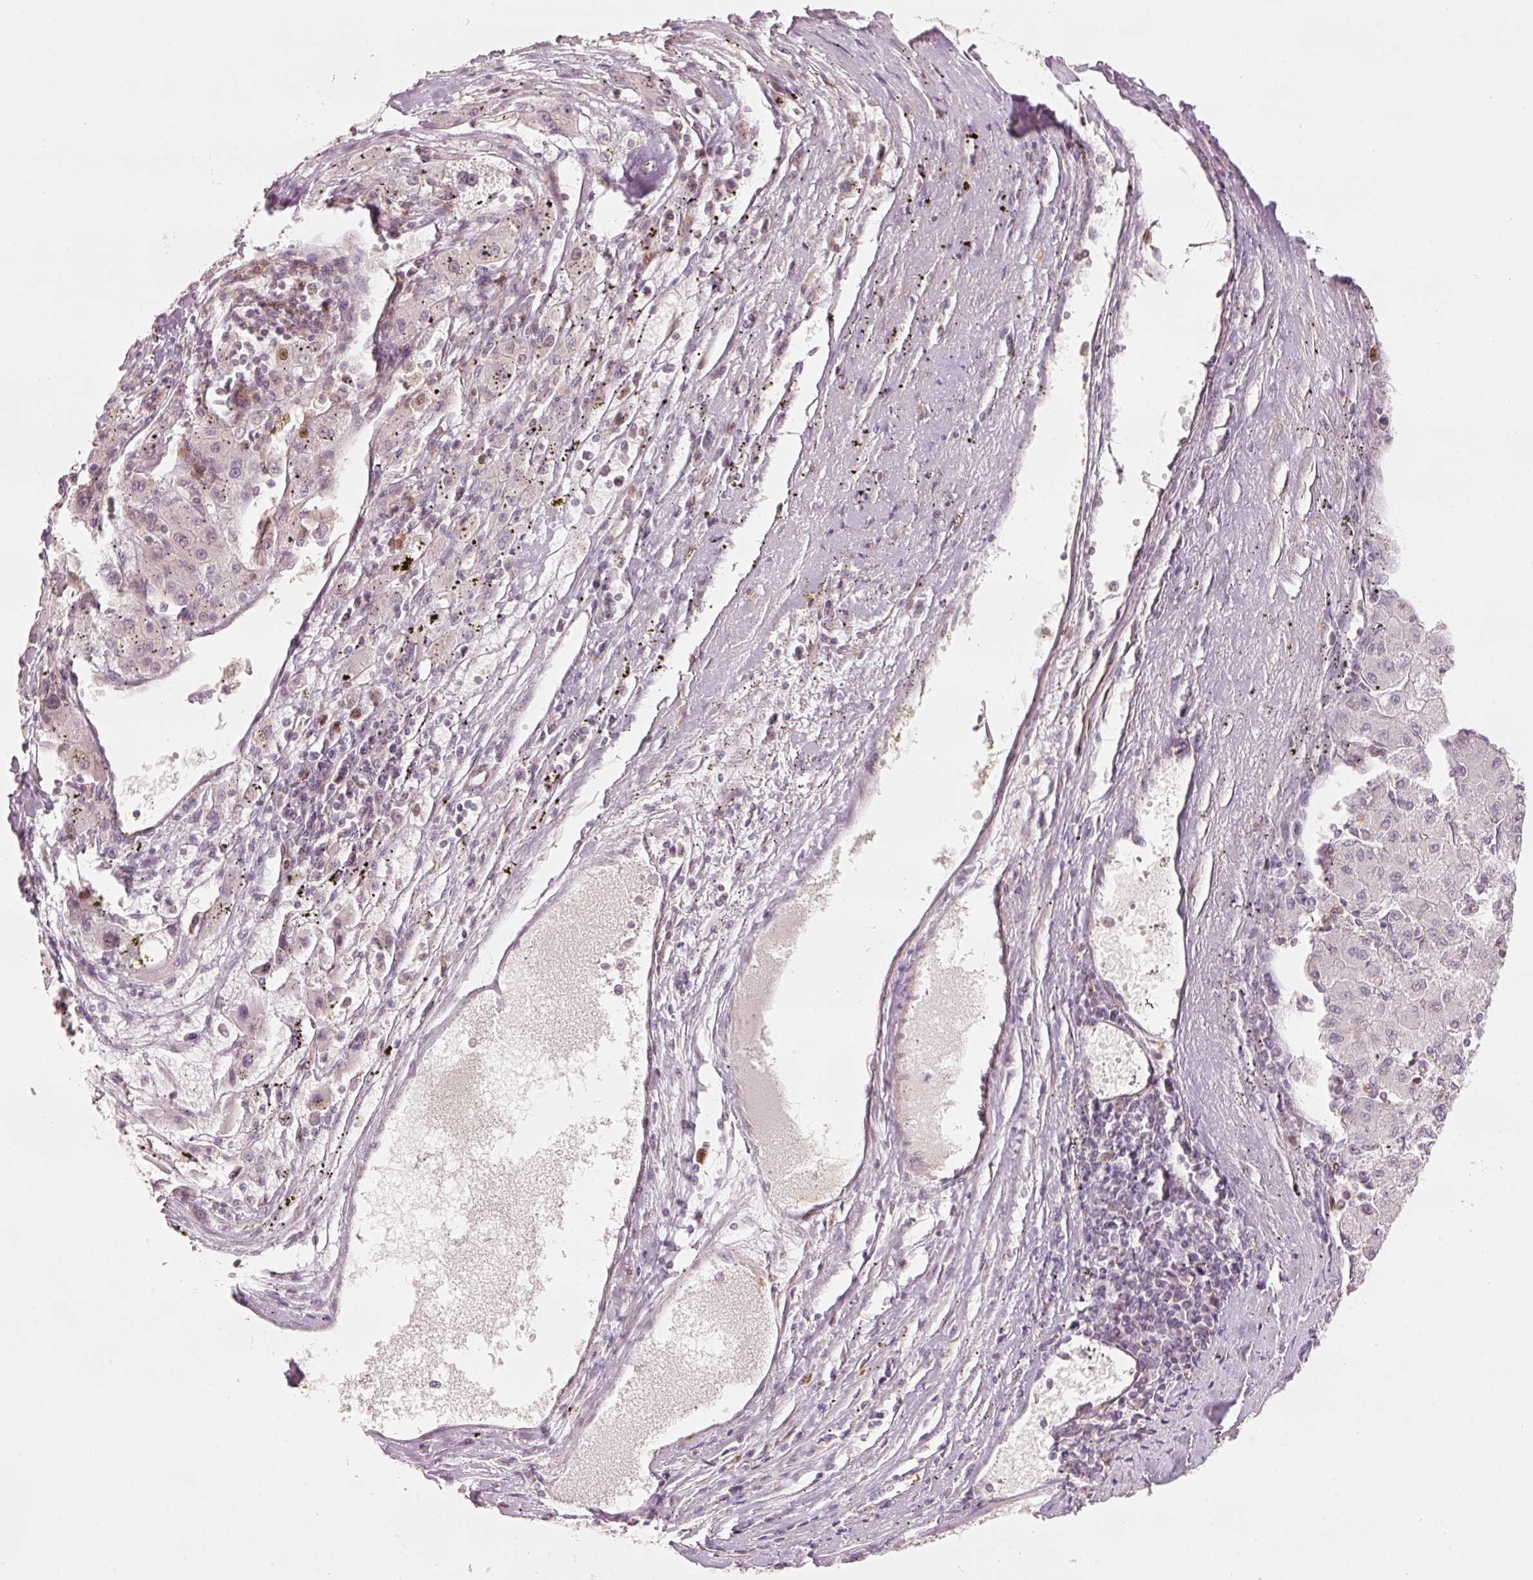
{"staining": {"intensity": "moderate", "quantity": "<25%", "location": "nuclear"}, "tissue": "liver cancer", "cell_type": "Tumor cells", "image_type": "cancer", "snomed": [{"axis": "morphology", "description": "Carcinoma, Hepatocellular, NOS"}, {"axis": "topography", "description": "Liver"}], "caption": "Hepatocellular carcinoma (liver) tissue reveals moderate nuclear positivity in approximately <25% of tumor cells", "gene": "TREX2", "patient": {"sex": "male", "age": 72}}